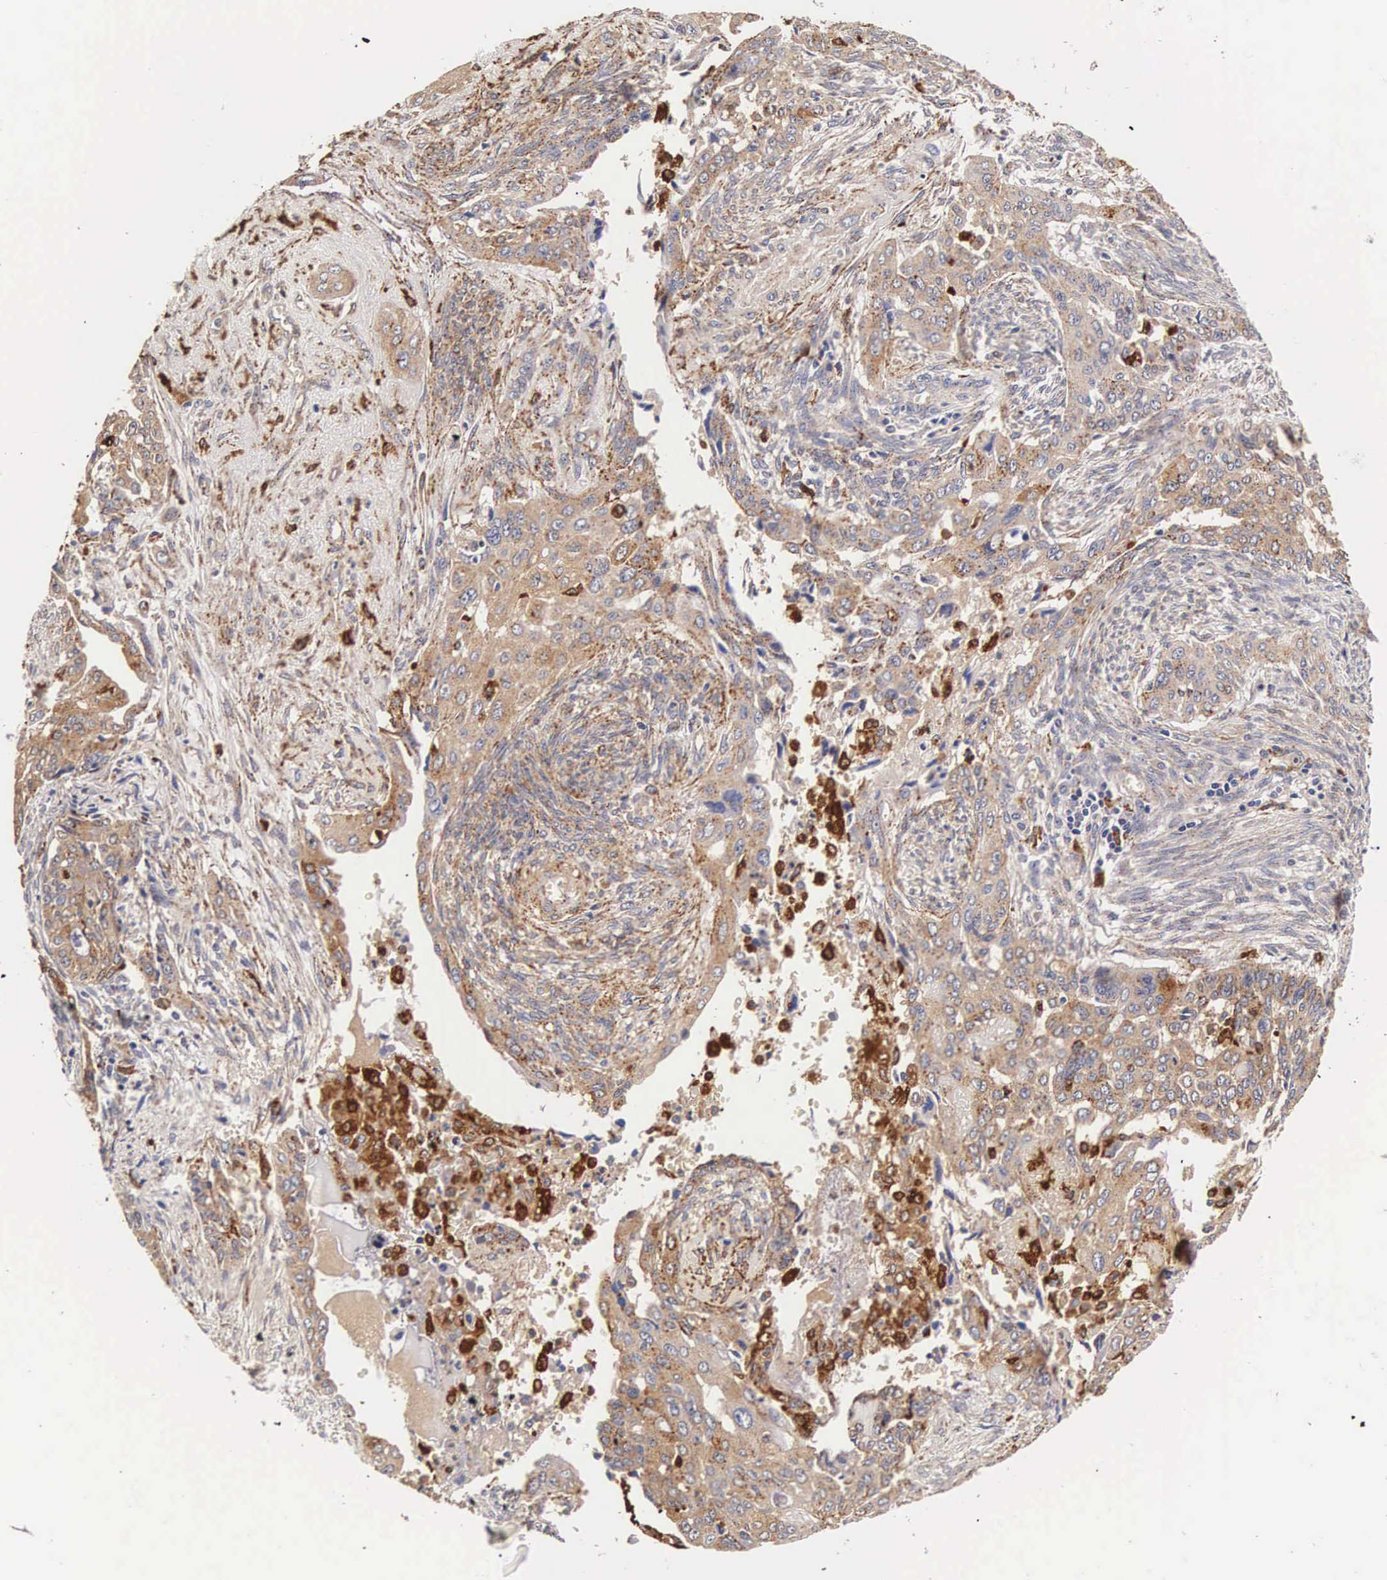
{"staining": {"intensity": "strong", "quantity": ">75%", "location": "cytoplasmic/membranous"}, "tissue": "cervical cancer", "cell_type": "Tumor cells", "image_type": "cancer", "snomed": [{"axis": "morphology", "description": "Squamous cell carcinoma, NOS"}, {"axis": "topography", "description": "Cervix"}], "caption": "A brown stain labels strong cytoplasmic/membranous positivity of a protein in human squamous cell carcinoma (cervical) tumor cells. Immunohistochemistry (ihc) stains the protein in brown and the nuclei are stained blue.", "gene": "CTSB", "patient": {"sex": "female", "age": 34}}